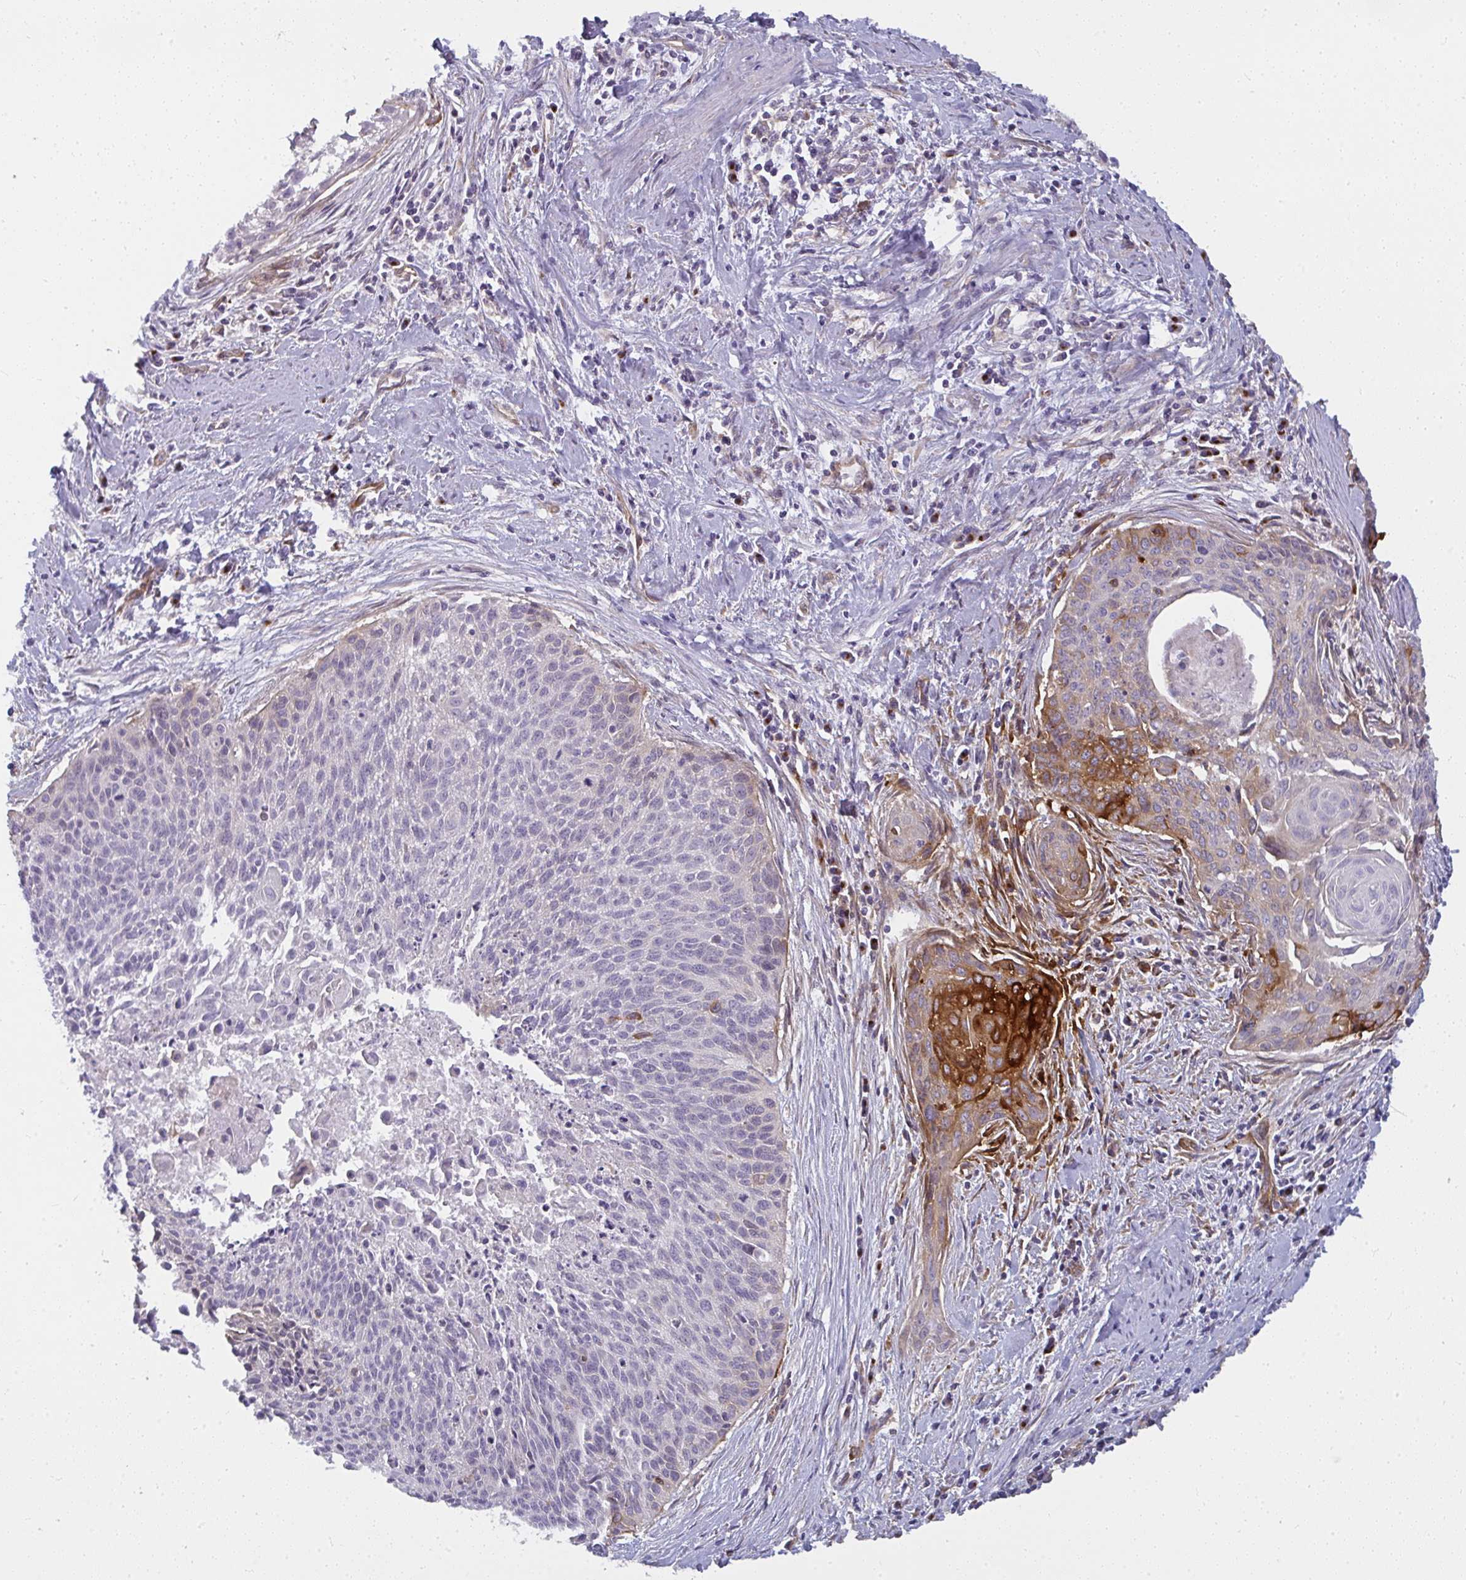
{"staining": {"intensity": "moderate", "quantity": "25%-75%", "location": "cytoplasmic/membranous"}, "tissue": "cervical cancer", "cell_type": "Tumor cells", "image_type": "cancer", "snomed": [{"axis": "morphology", "description": "Squamous cell carcinoma, NOS"}, {"axis": "topography", "description": "Cervix"}], "caption": "The photomicrograph exhibits immunohistochemical staining of cervical squamous cell carcinoma. There is moderate cytoplasmic/membranous expression is appreciated in about 25%-75% of tumor cells.", "gene": "IFIT3", "patient": {"sex": "female", "age": 55}}